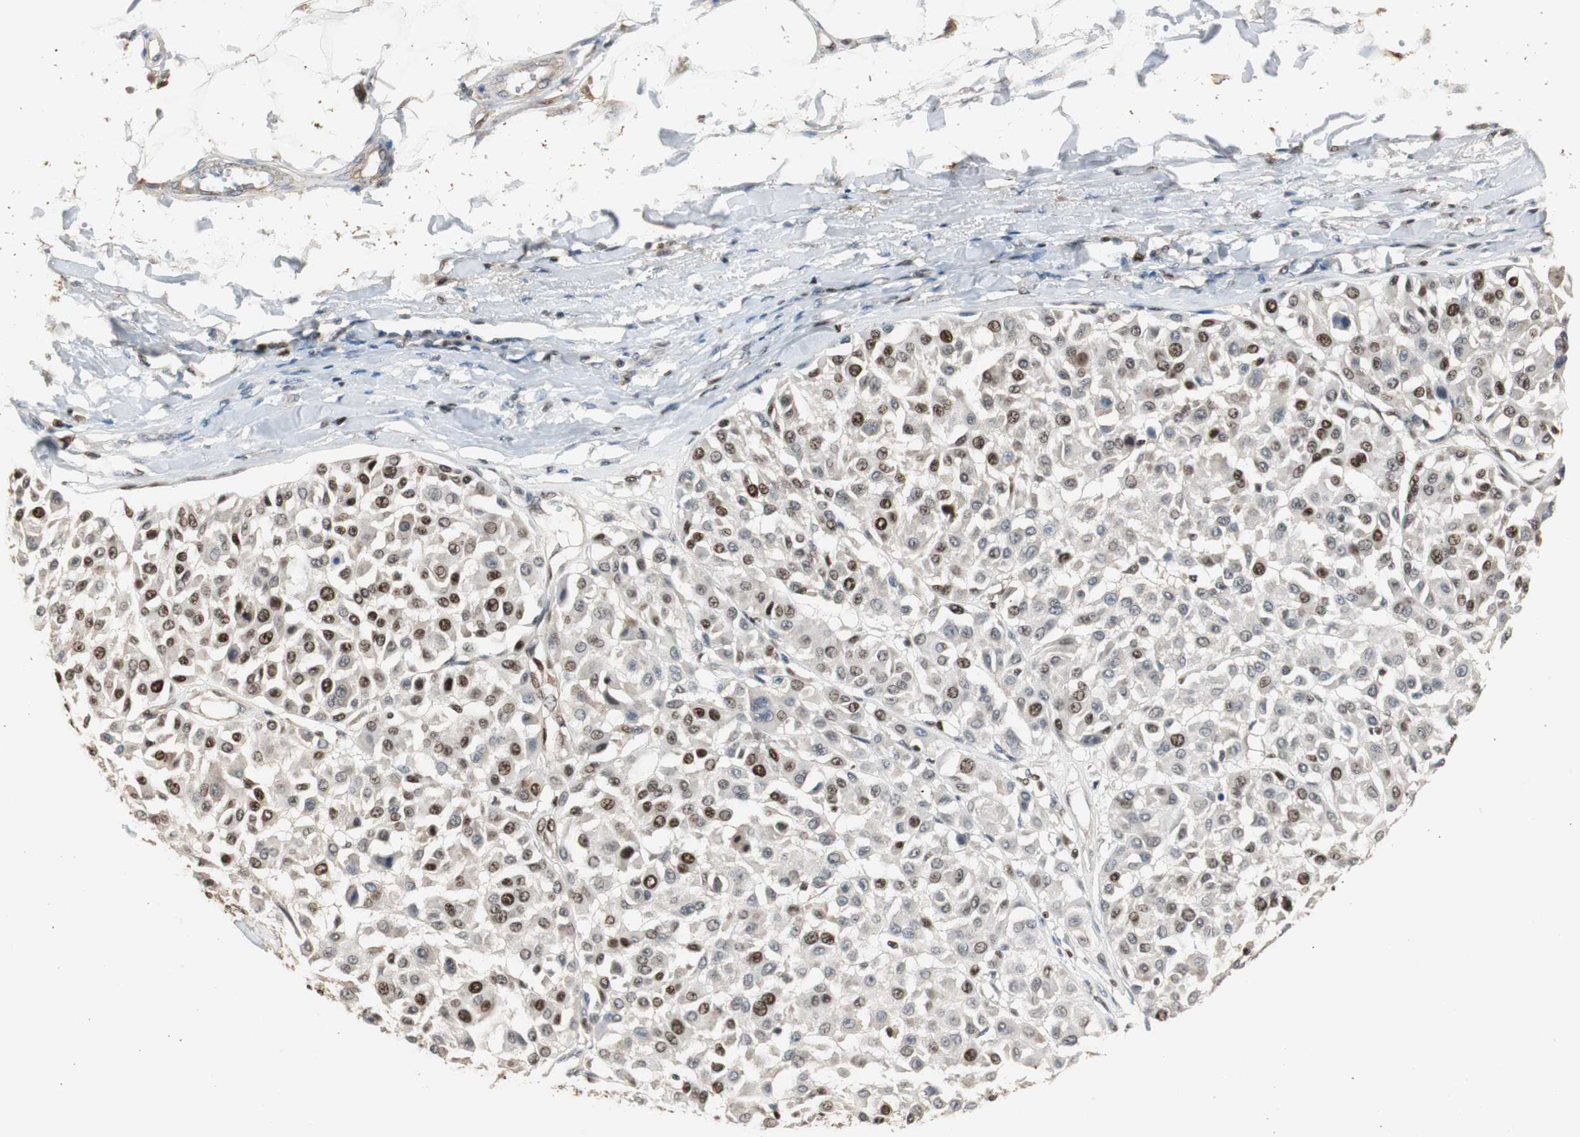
{"staining": {"intensity": "moderate", "quantity": "25%-75%", "location": "nuclear"}, "tissue": "melanoma", "cell_type": "Tumor cells", "image_type": "cancer", "snomed": [{"axis": "morphology", "description": "Malignant melanoma, Metastatic site"}, {"axis": "topography", "description": "Soft tissue"}], "caption": "Moderate nuclear positivity for a protein is appreciated in approximately 25%-75% of tumor cells of melanoma using IHC.", "gene": "FEN1", "patient": {"sex": "male", "age": 41}}